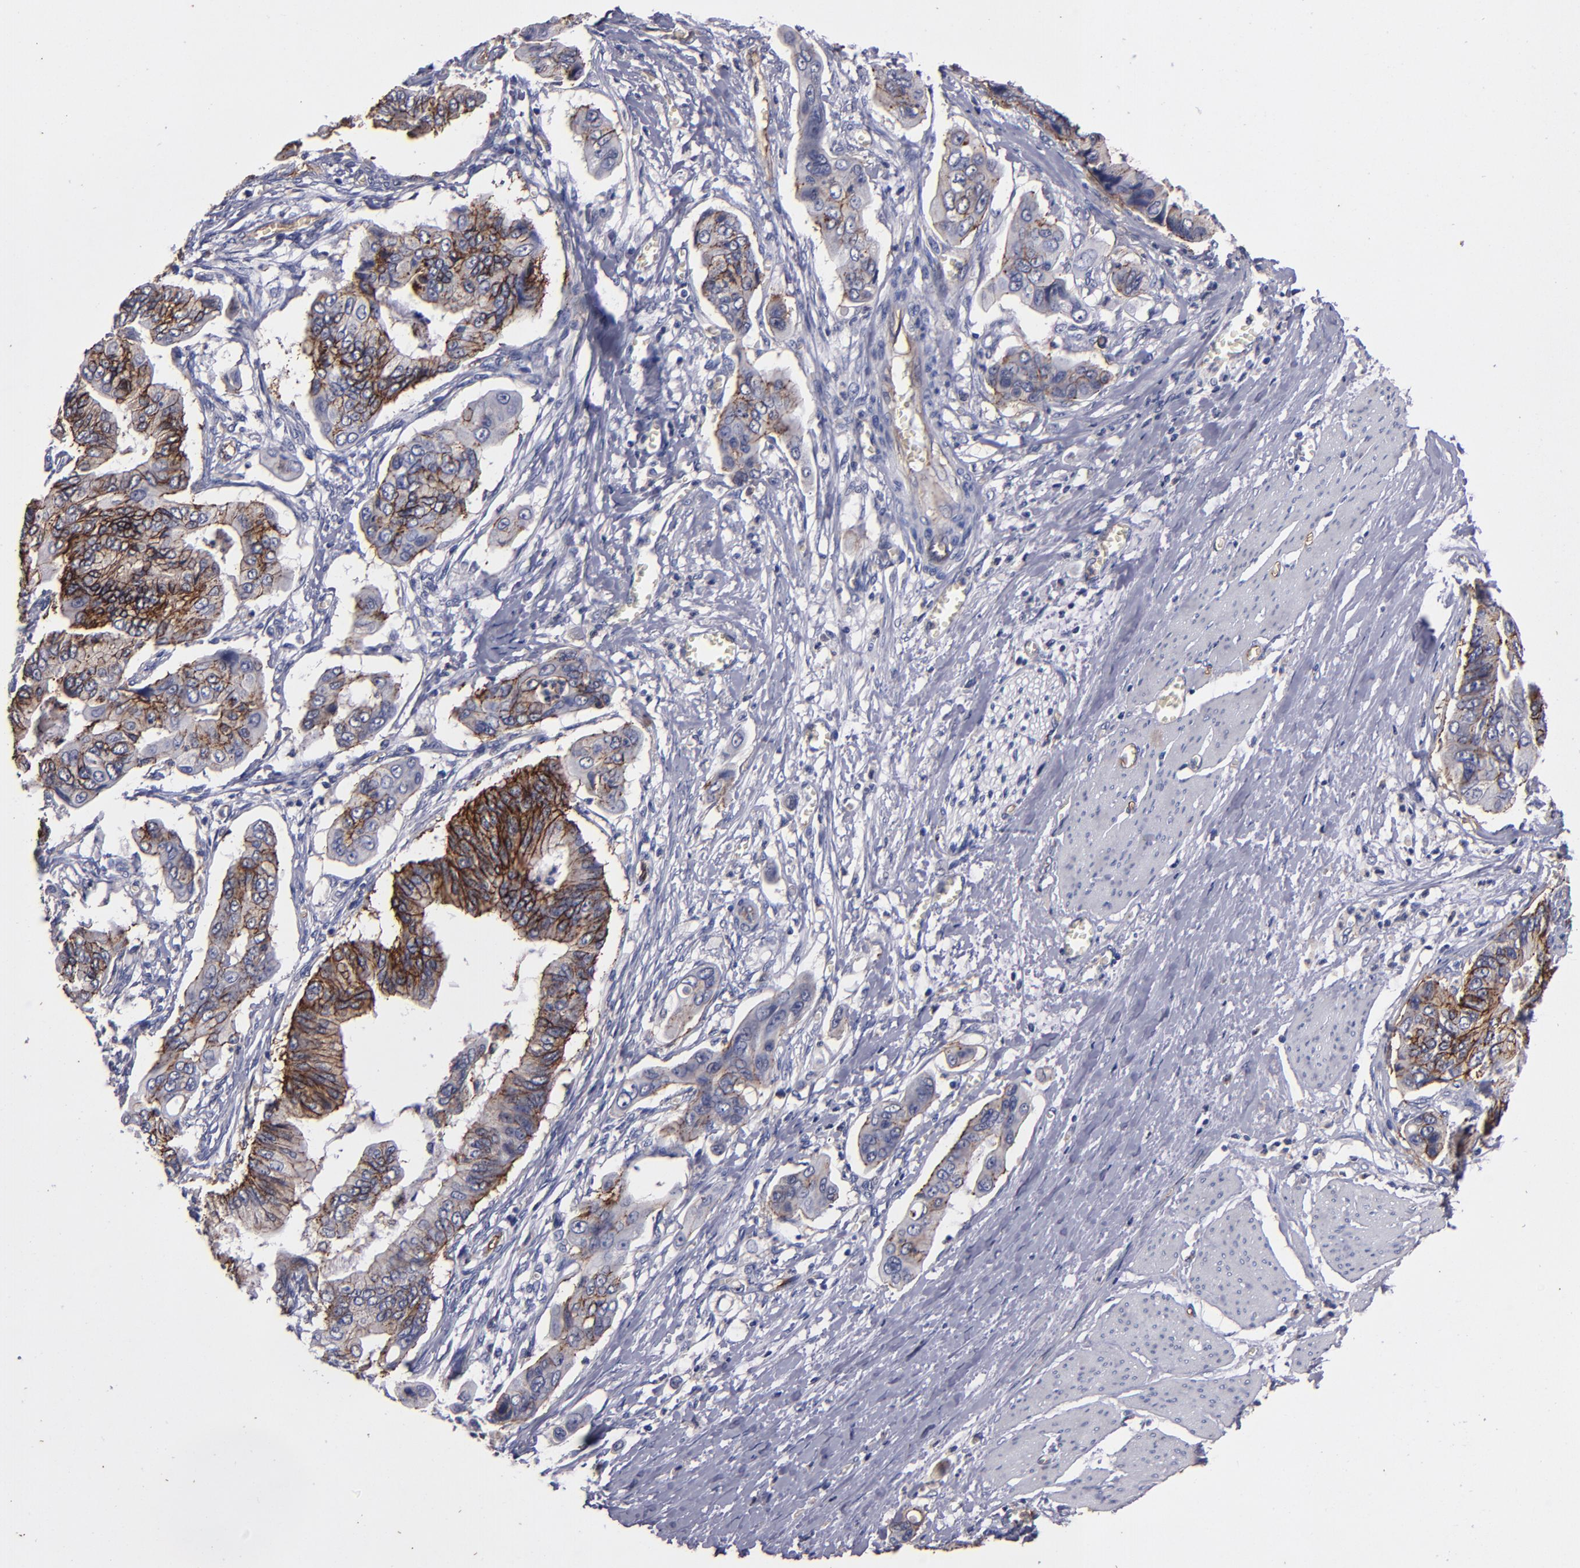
{"staining": {"intensity": "strong", "quantity": ">75%", "location": "cytoplasmic/membranous"}, "tissue": "stomach cancer", "cell_type": "Tumor cells", "image_type": "cancer", "snomed": [{"axis": "morphology", "description": "Adenocarcinoma, NOS"}, {"axis": "topography", "description": "Stomach, upper"}], "caption": "Human stomach adenocarcinoma stained for a protein (brown) displays strong cytoplasmic/membranous positive staining in approximately >75% of tumor cells.", "gene": "CLDN5", "patient": {"sex": "male", "age": 80}}